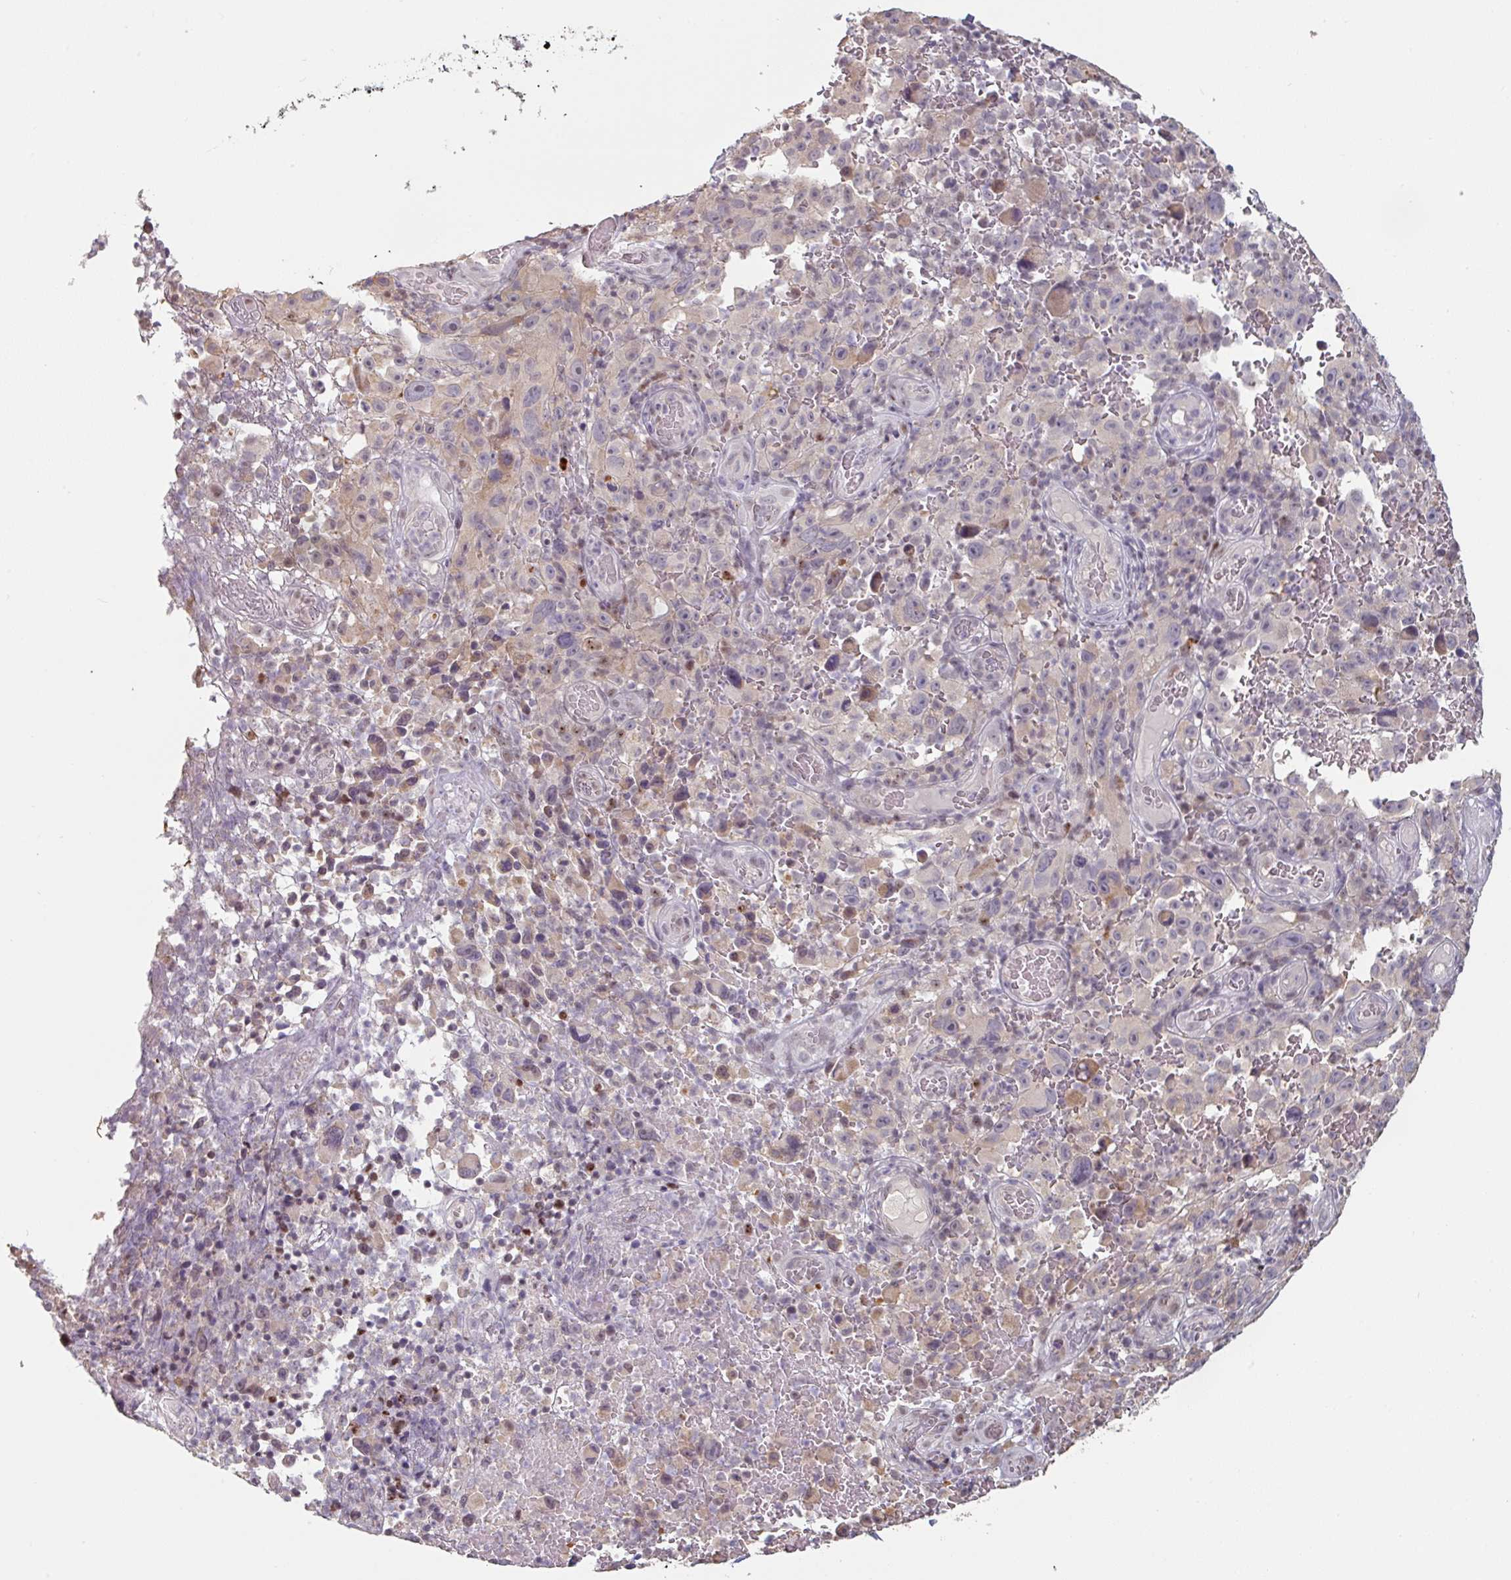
{"staining": {"intensity": "weak", "quantity": "<25%", "location": "cytoplasmic/membranous"}, "tissue": "melanoma", "cell_type": "Tumor cells", "image_type": "cancer", "snomed": [{"axis": "morphology", "description": "Malignant melanoma, NOS"}, {"axis": "topography", "description": "Skin"}], "caption": "Tumor cells are negative for protein expression in human melanoma.", "gene": "ZBTB6", "patient": {"sex": "female", "age": 82}}